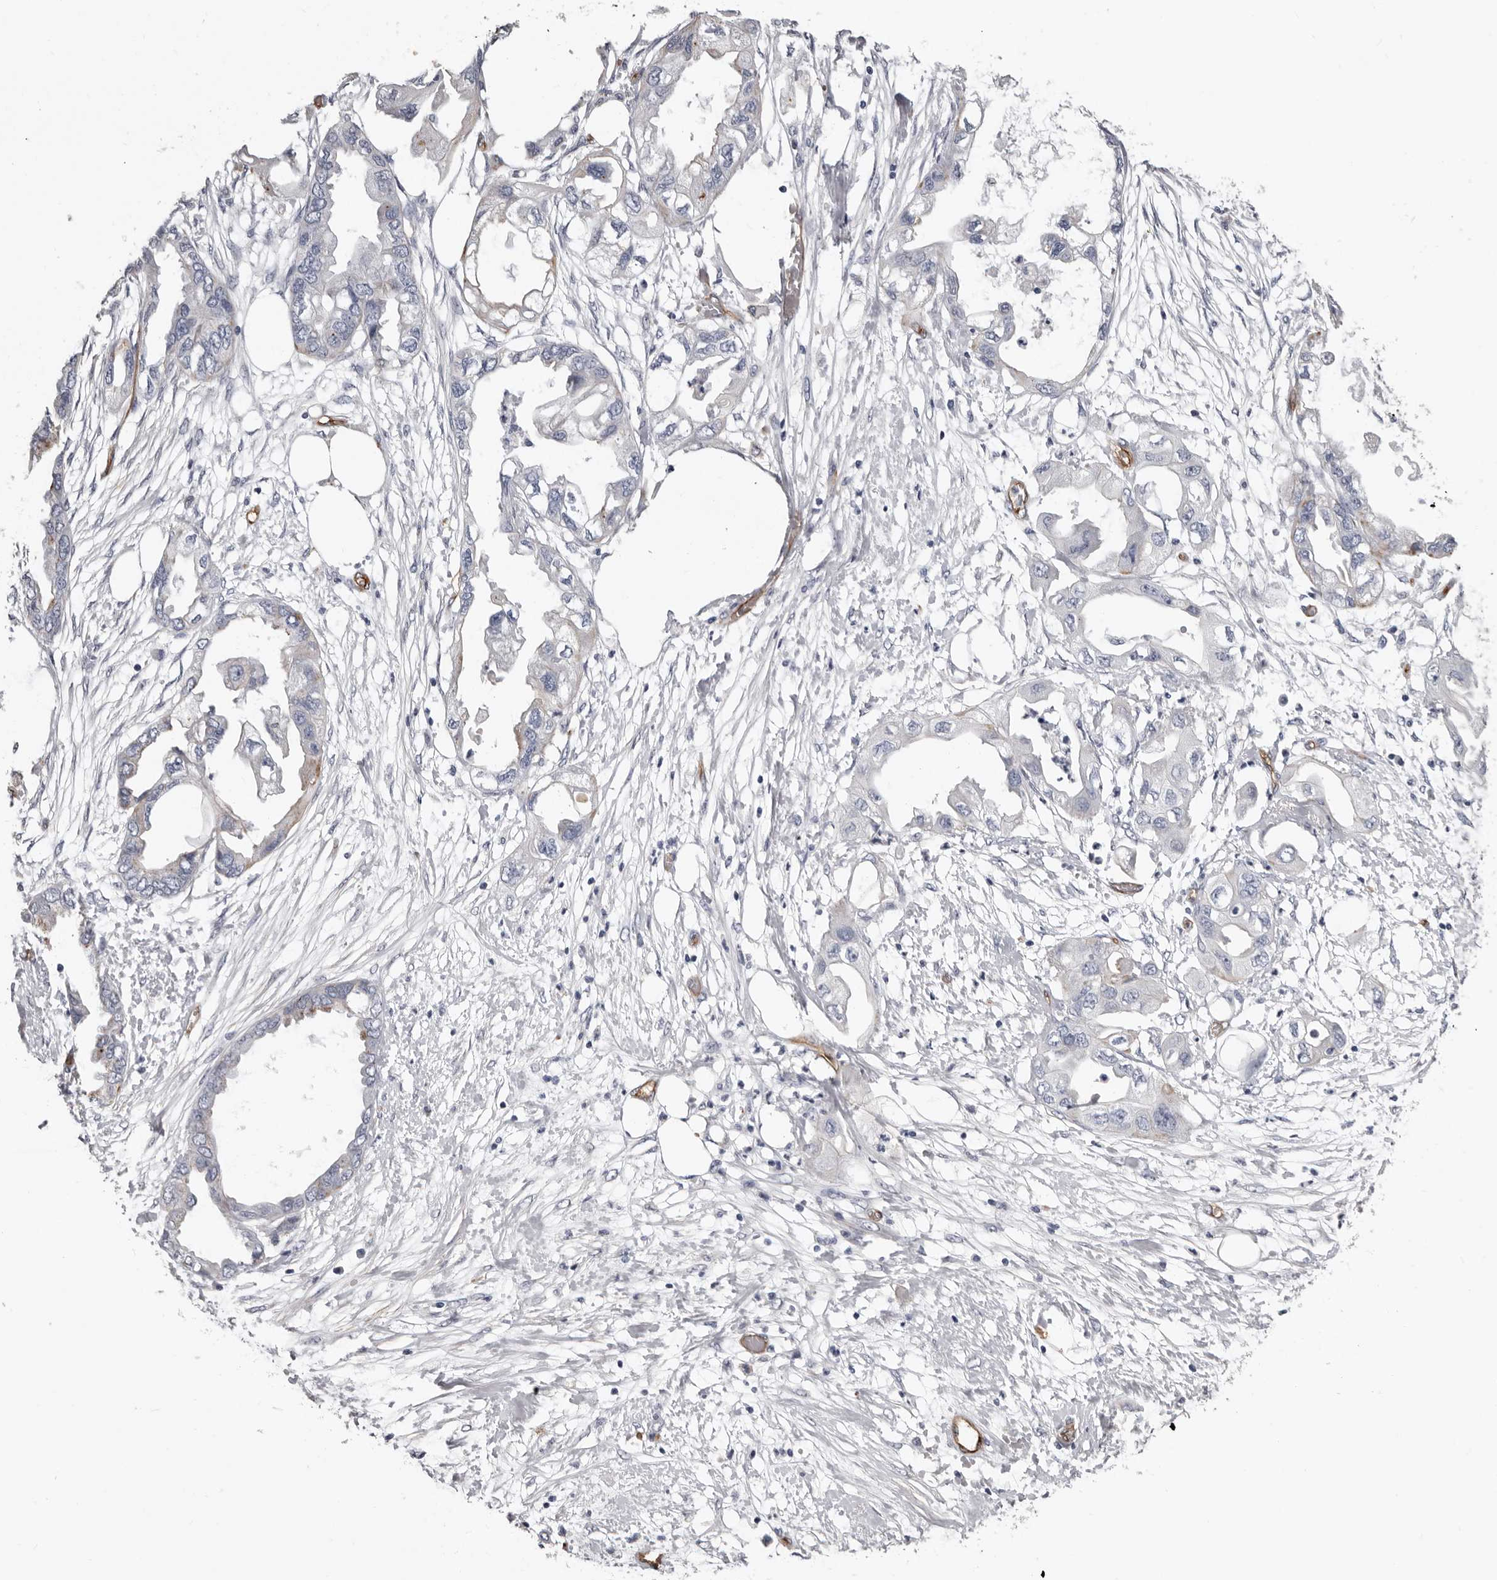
{"staining": {"intensity": "negative", "quantity": "none", "location": "none"}, "tissue": "endometrial cancer", "cell_type": "Tumor cells", "image_type": "cancer", "snomed": [{"axis": "morphology", "description": "Adenocarcinoma, NOS"}, {"axis": "morphology", "description": "Adenocarcinoma, metastatic, NOS"}, {"axis": "topography", "description": "Adipose tissue"}, {"axis": "topography", "description": "Endometrium"}], "caption": "This is a histopathology image of IHC staining of endometrial metastatic adenocarcinoma, which shows no expression in tumor cells.", "gene": "ADGRL4", "patient": {"sex": "female", "age": 67}}